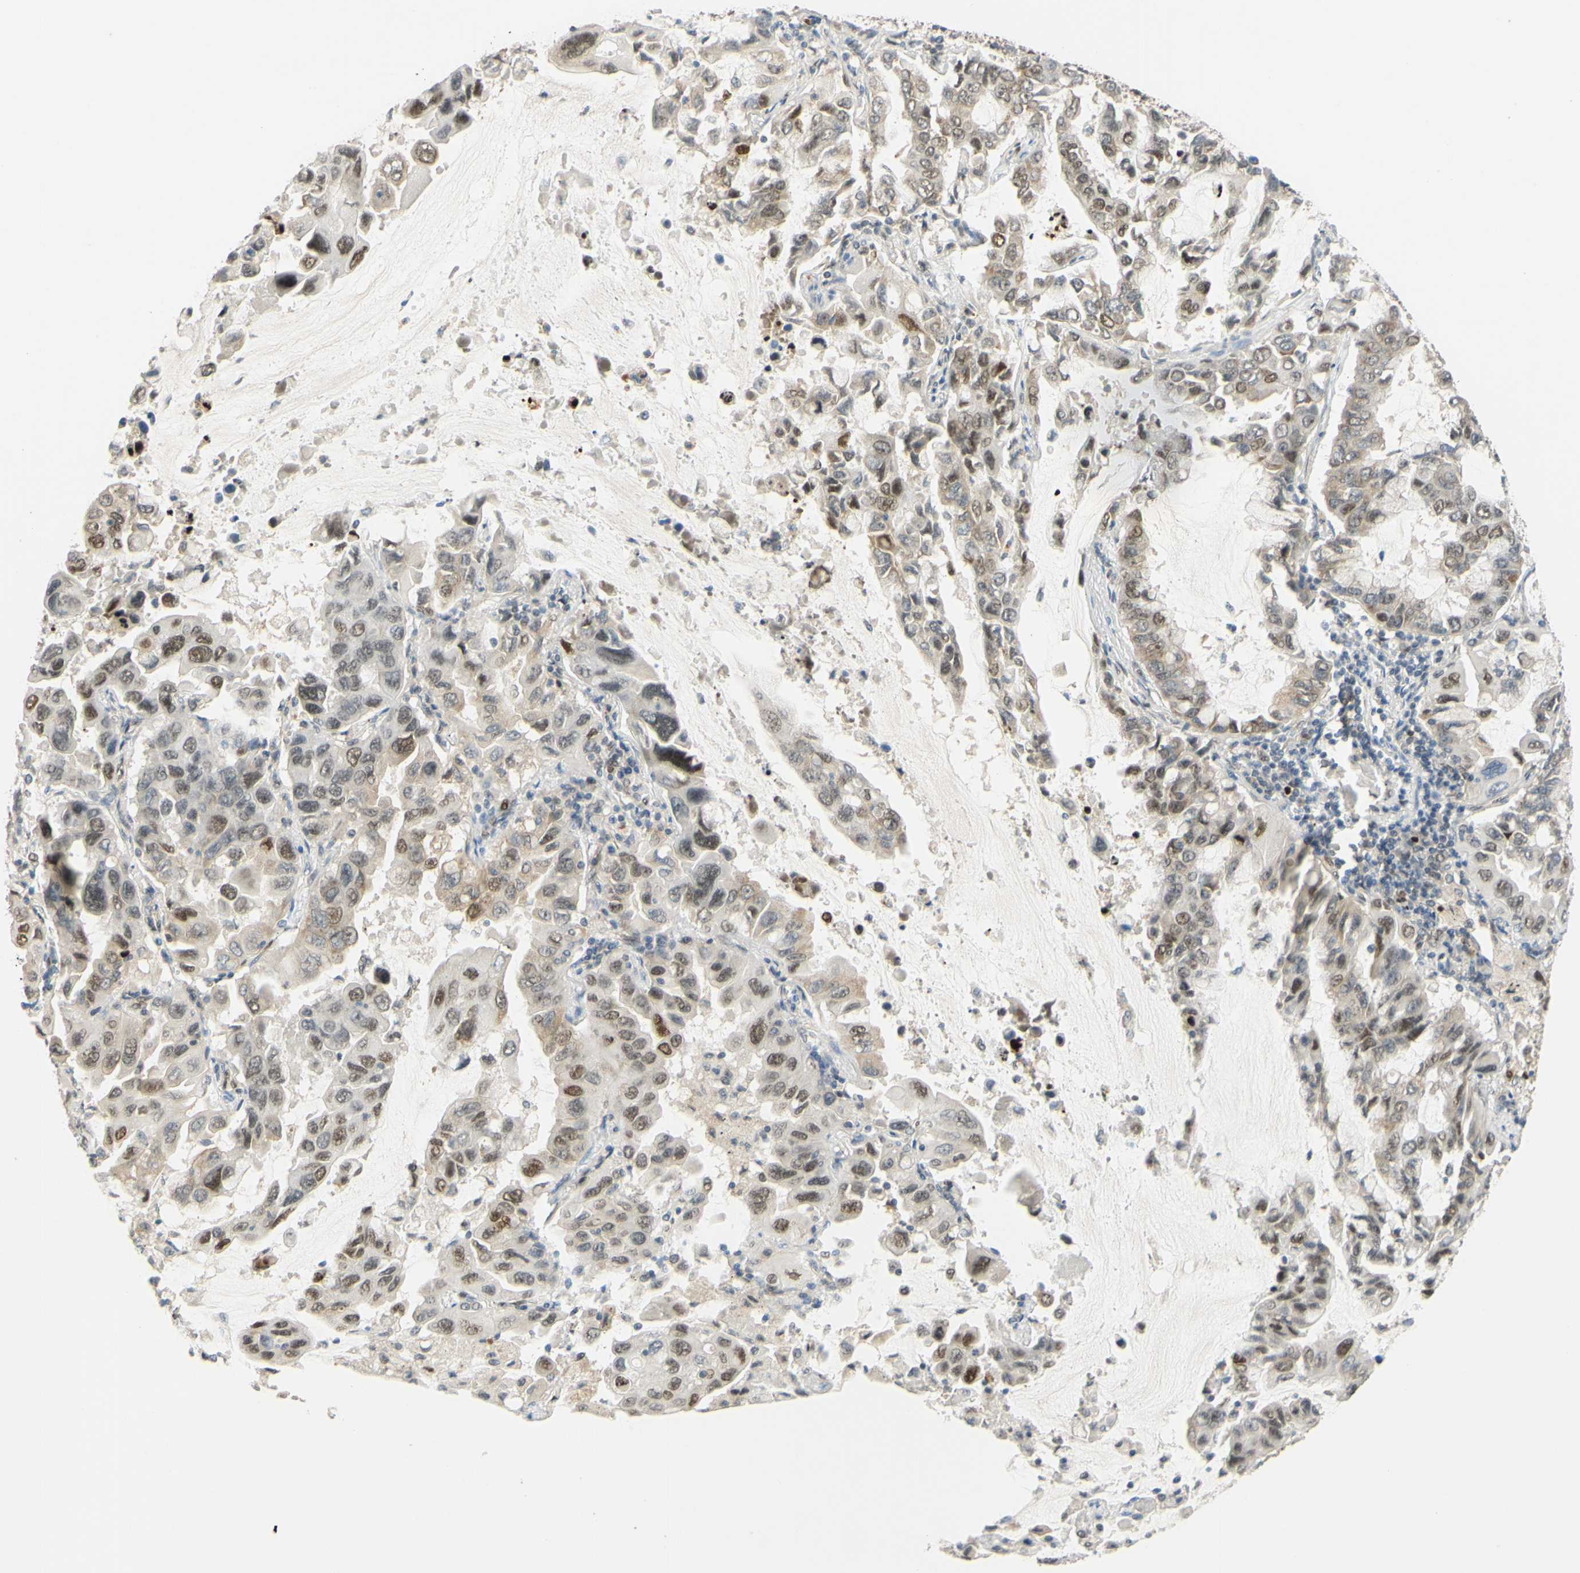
{"staining": {"intensity": "weak", "quantity": "25%-75%", "location": "nuclear"}, "tissue": "lung cancer", "cell_type": "Tumor cells", "image_type": "cancer", "snomed": [{"axis": "morphology", "description": "Adenocarcinoma, NOS"}, {"axis": "topography", "description": "Lung"}], "caption": "Immunohistochemical staining of lung adenocarcinoma demonstrates weak nuclear protein staining in approximately 25%-75% of tumor cells.", "gene": "POLB", "patient": {"sex": "male", "age": 64}}